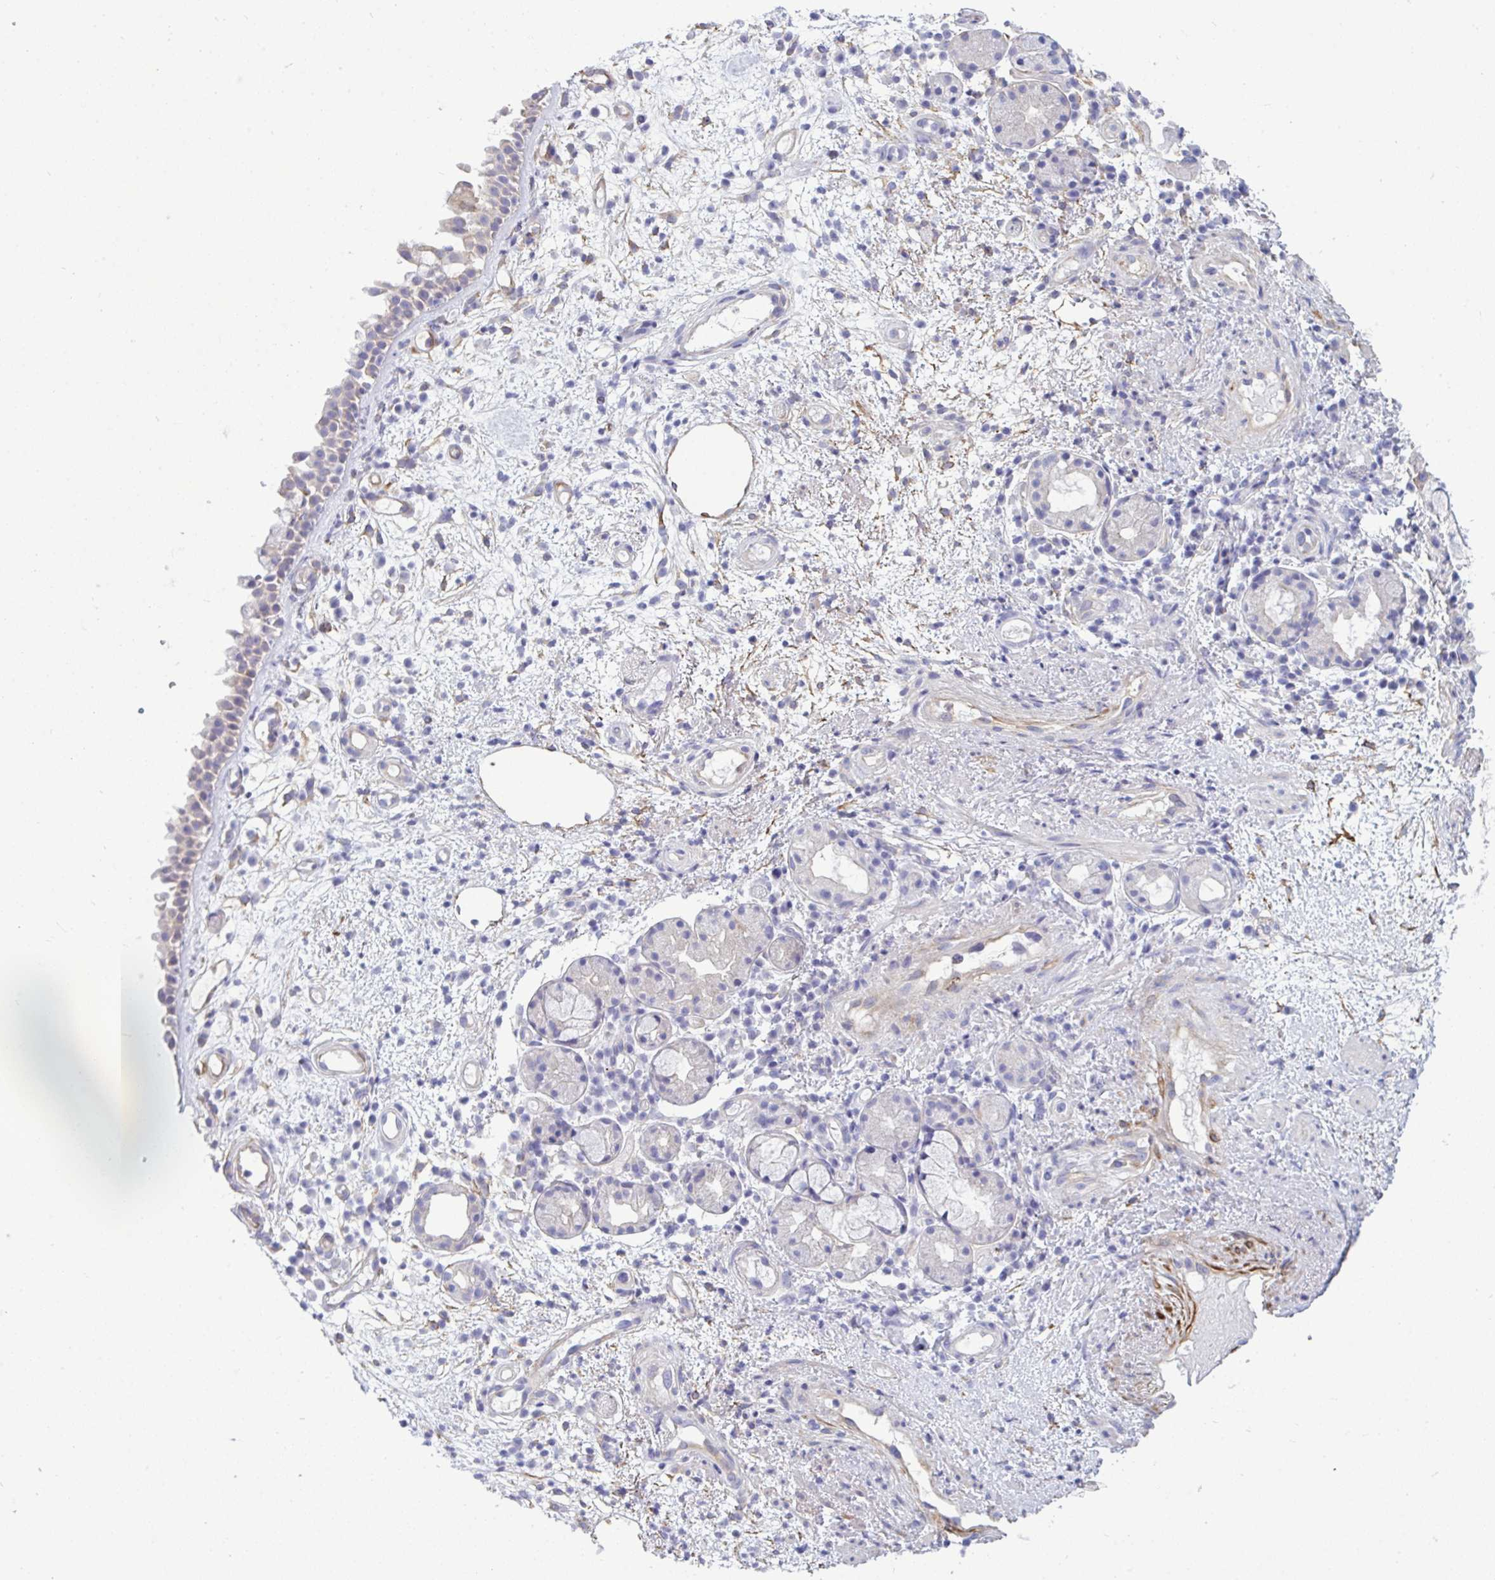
{"staining": {"intensity": "negative", "quantity": "none", "location": "none"}, "tissue": "nasopharynx", "cell_type": "Respiratory epithelial cells", "image_type": "normal", "snomed": [{"axis": "morphology", "description": "Normal tissue, NOS"}, {"axis": "morphology", "description": "Inflammation, NOS"}, {"axis": "topography", "description": "Nasopharynx"}], "caption": "High power microscopy image of an immunohistochemistry micrograph of benign nasopharynx, revealing no significant positivity in respiratory epithelial cells. (DAB IHC visualized using brightfield microscopy, high magnification).", "gene": "MYH10", "patient": {"sex": "male", "age": 54}}